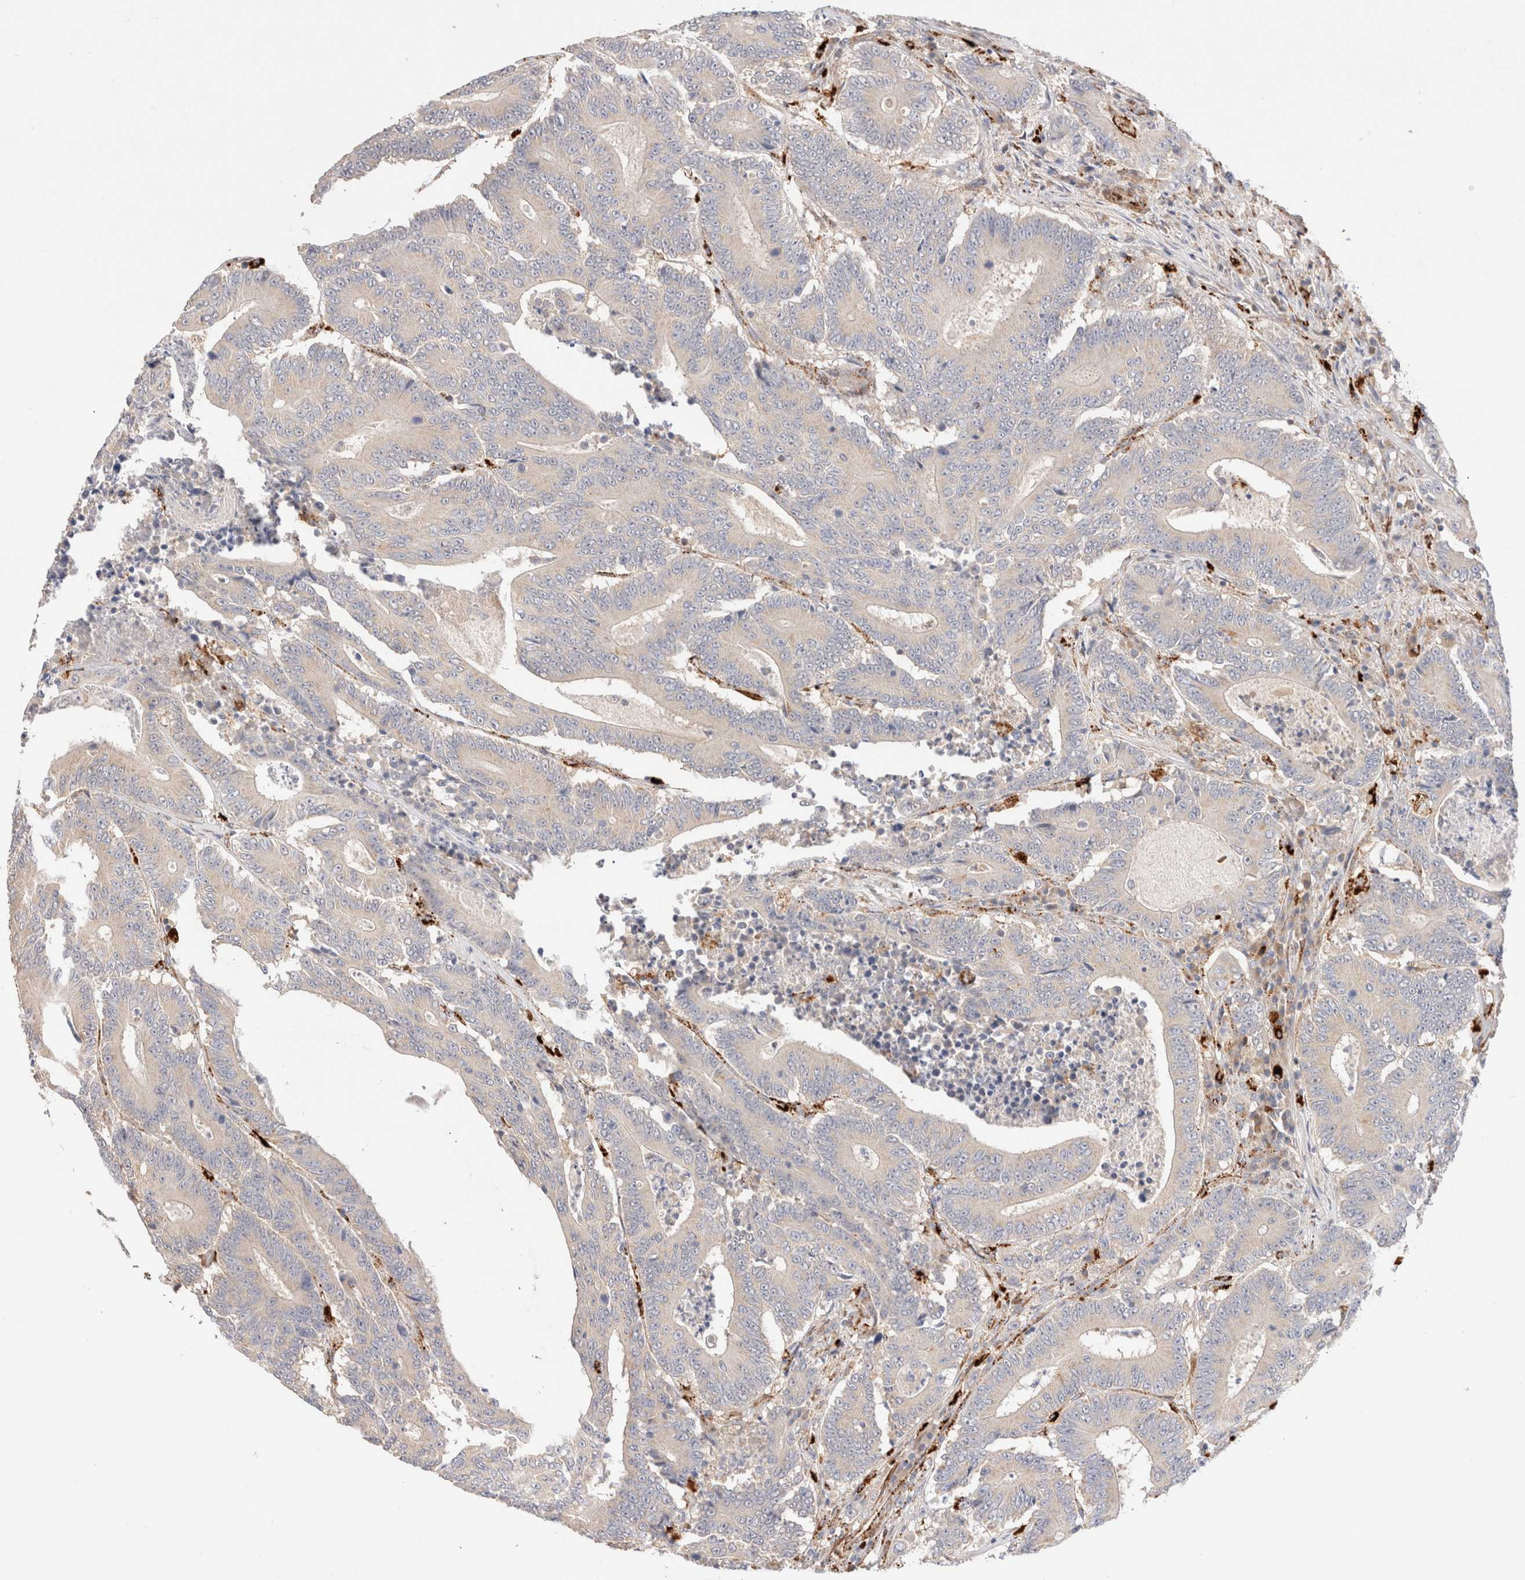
{"staining": {"intensity": "negative", "quantity": "none", "location": "none"}, "tissue": "colorectal cancer", "cell_type": "Tumor cells", "image_type": "cancer", "snomed": [{"axis": "morphology", "description": "Adenocarcinoma, NOS"}, {"axis": "topography", "description": "Colon"}], "caption": "Immunohistochemistry (IHC) micrograph of neoplastic tissue: human colorectal cancer (adenocarcinoma) stained with DAB (3,3'-diaminobenzidine) exhibits no significant protein positivity in tumor cells. Nuclei are stained in blue.", "gene": "RABEPK", "patient": {"sex": "male", "age": 83}}